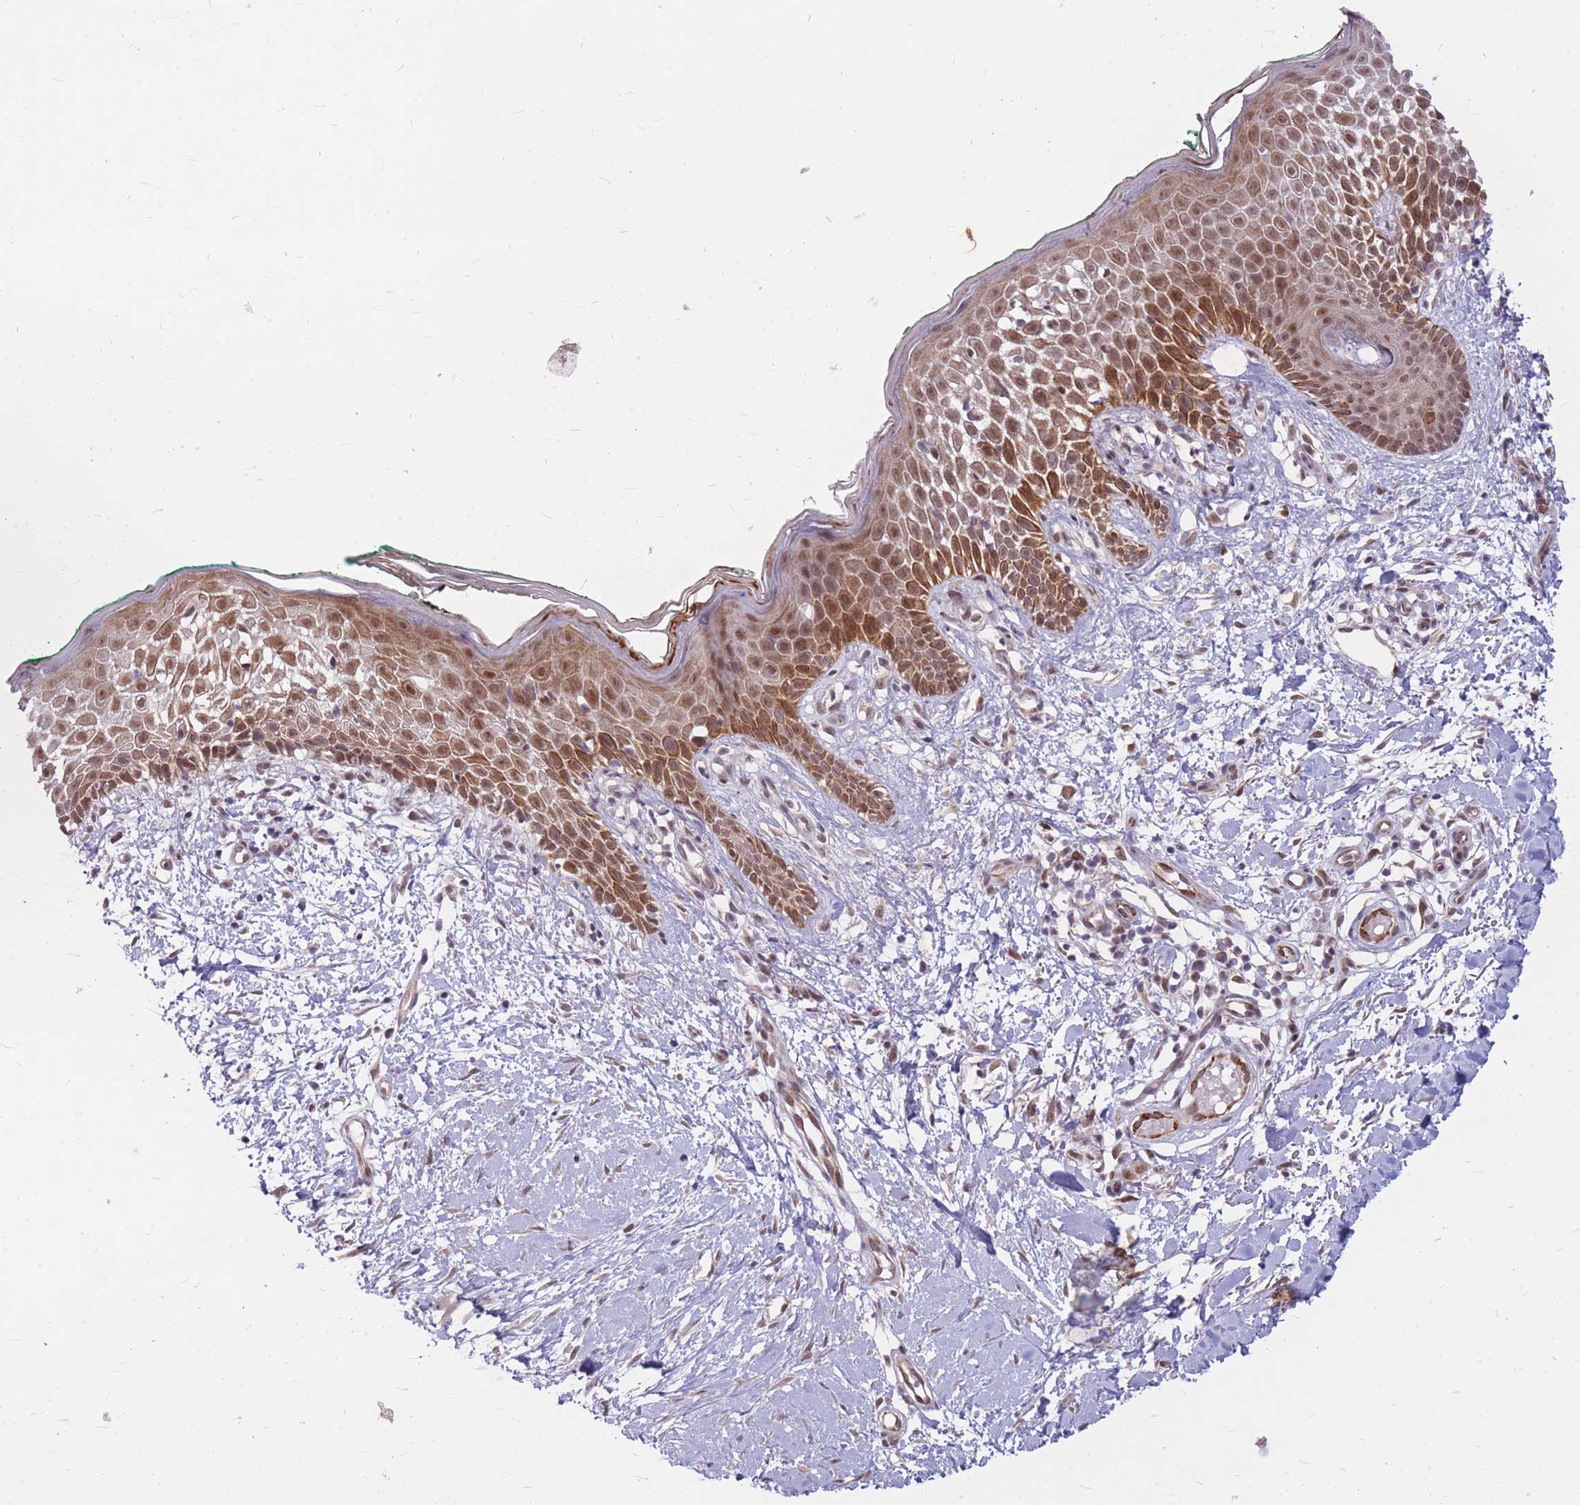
{"staining": {"intensity": "moderate", "quantity": ">75%", "location": "cytoplasmic/membranous,nuclear"}, "tissue": "skin", "cell_type": "Fibroblasts", "image_type": "normal", "snomed": [{"axis": "morphology", "description": "Normal tissue, NOS"}, {"axis": "morphology", "description": "Malignant melanoma, NOS"}, {"axis": "topography", "description": "Skin"}], "caption": "Skin stained with immunohistochemistry (IHC) displays moderate cytoplasmic/membranous,nuclear positivity in about >75% of fibroblasts. Using DAB (3,3'-diaminobenzidine) (brown) and hematoxylin (blue) stains, captured at high magnification using brightfield microscopy.", "gene": "ERCC2", "patient": {"sex": "male", "age": 62}}